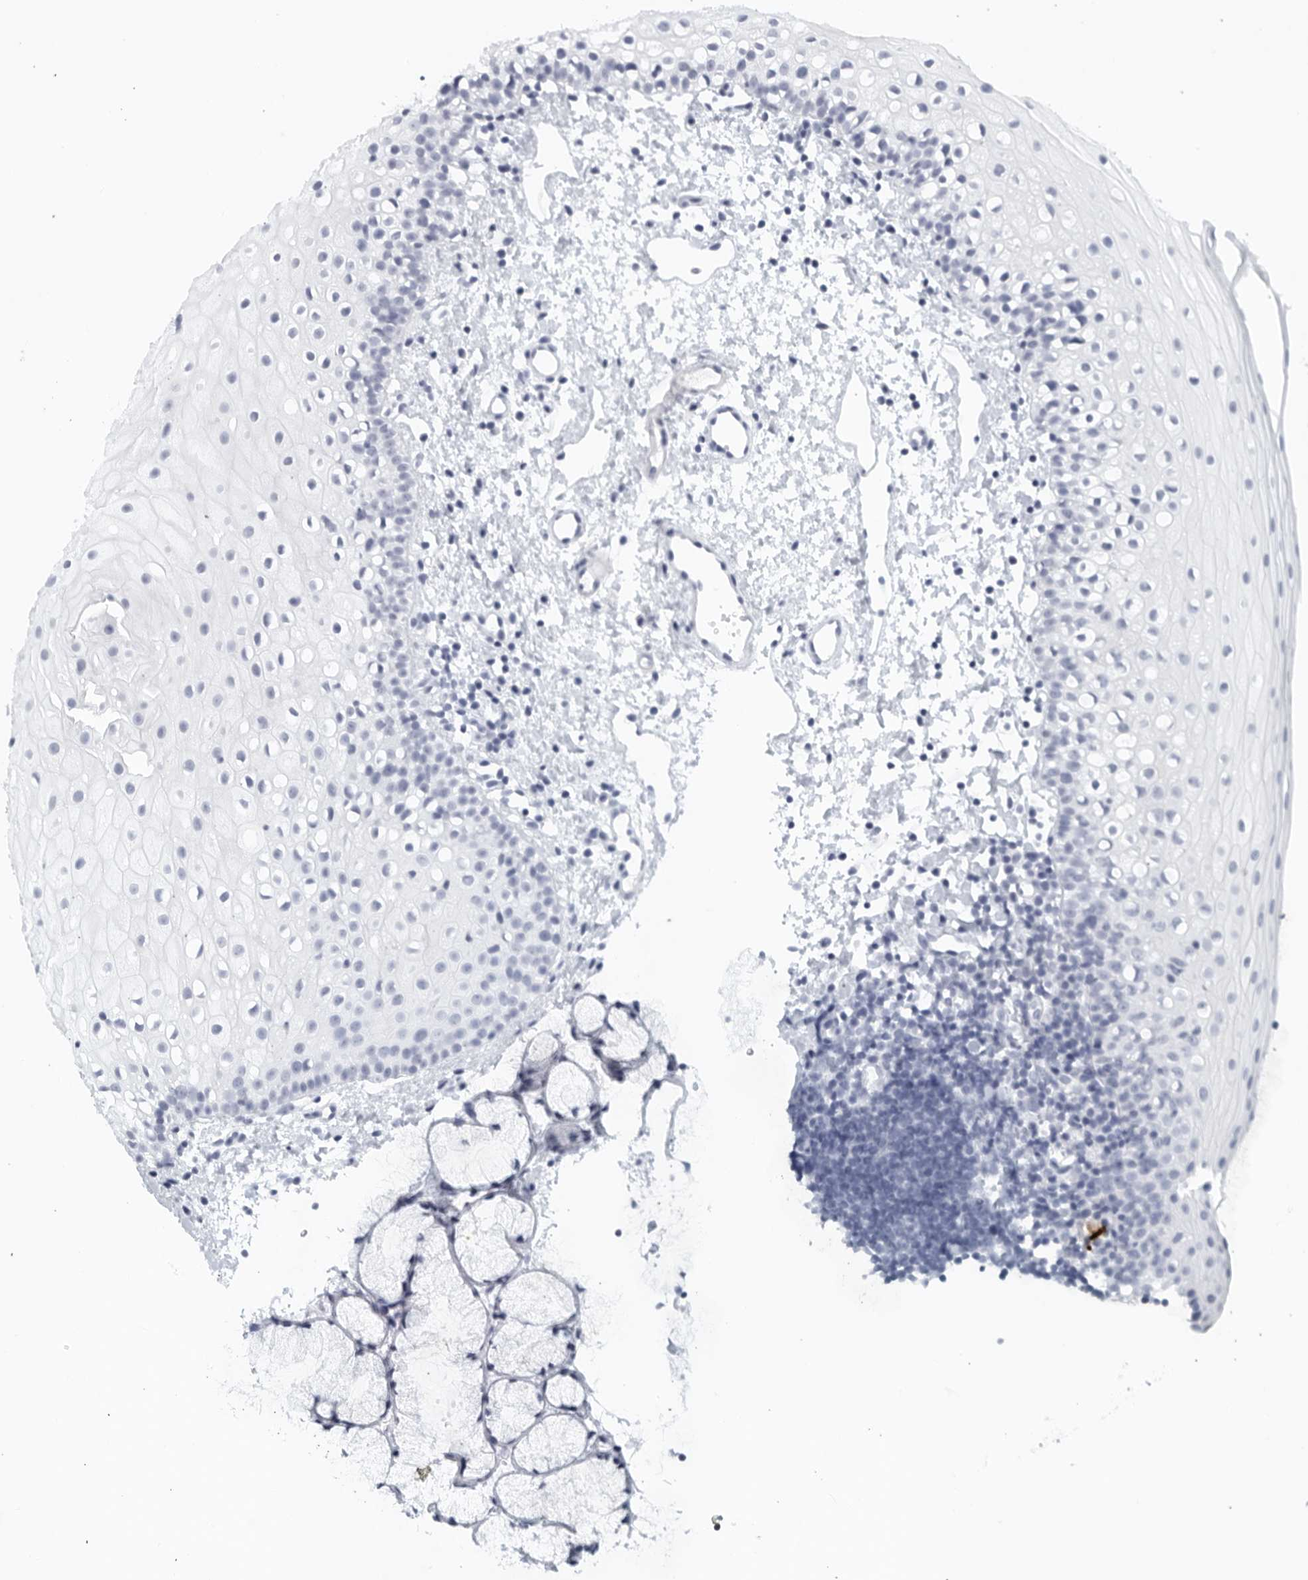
{"staining": {"intensity": "negative", "quantity": "none", "location": "none"}, "tissue": "oral mucosa", "cell_type": "Squamous epithelial cells", "image_type": "normal", "snomed": [{"axis": "morphology", "description": "Normal tissue, NOS"}, {"axis": "topography", "description": "Oral tissue"}], "caption": "DAB (3,3'-diaminobenzidine) immunohistochemical staining of normal oral mucosa demonstrates no significant expression in squamous epithelial cells.", "gene": "MATN1", "patient": {"sex": "male", "age": 28}}